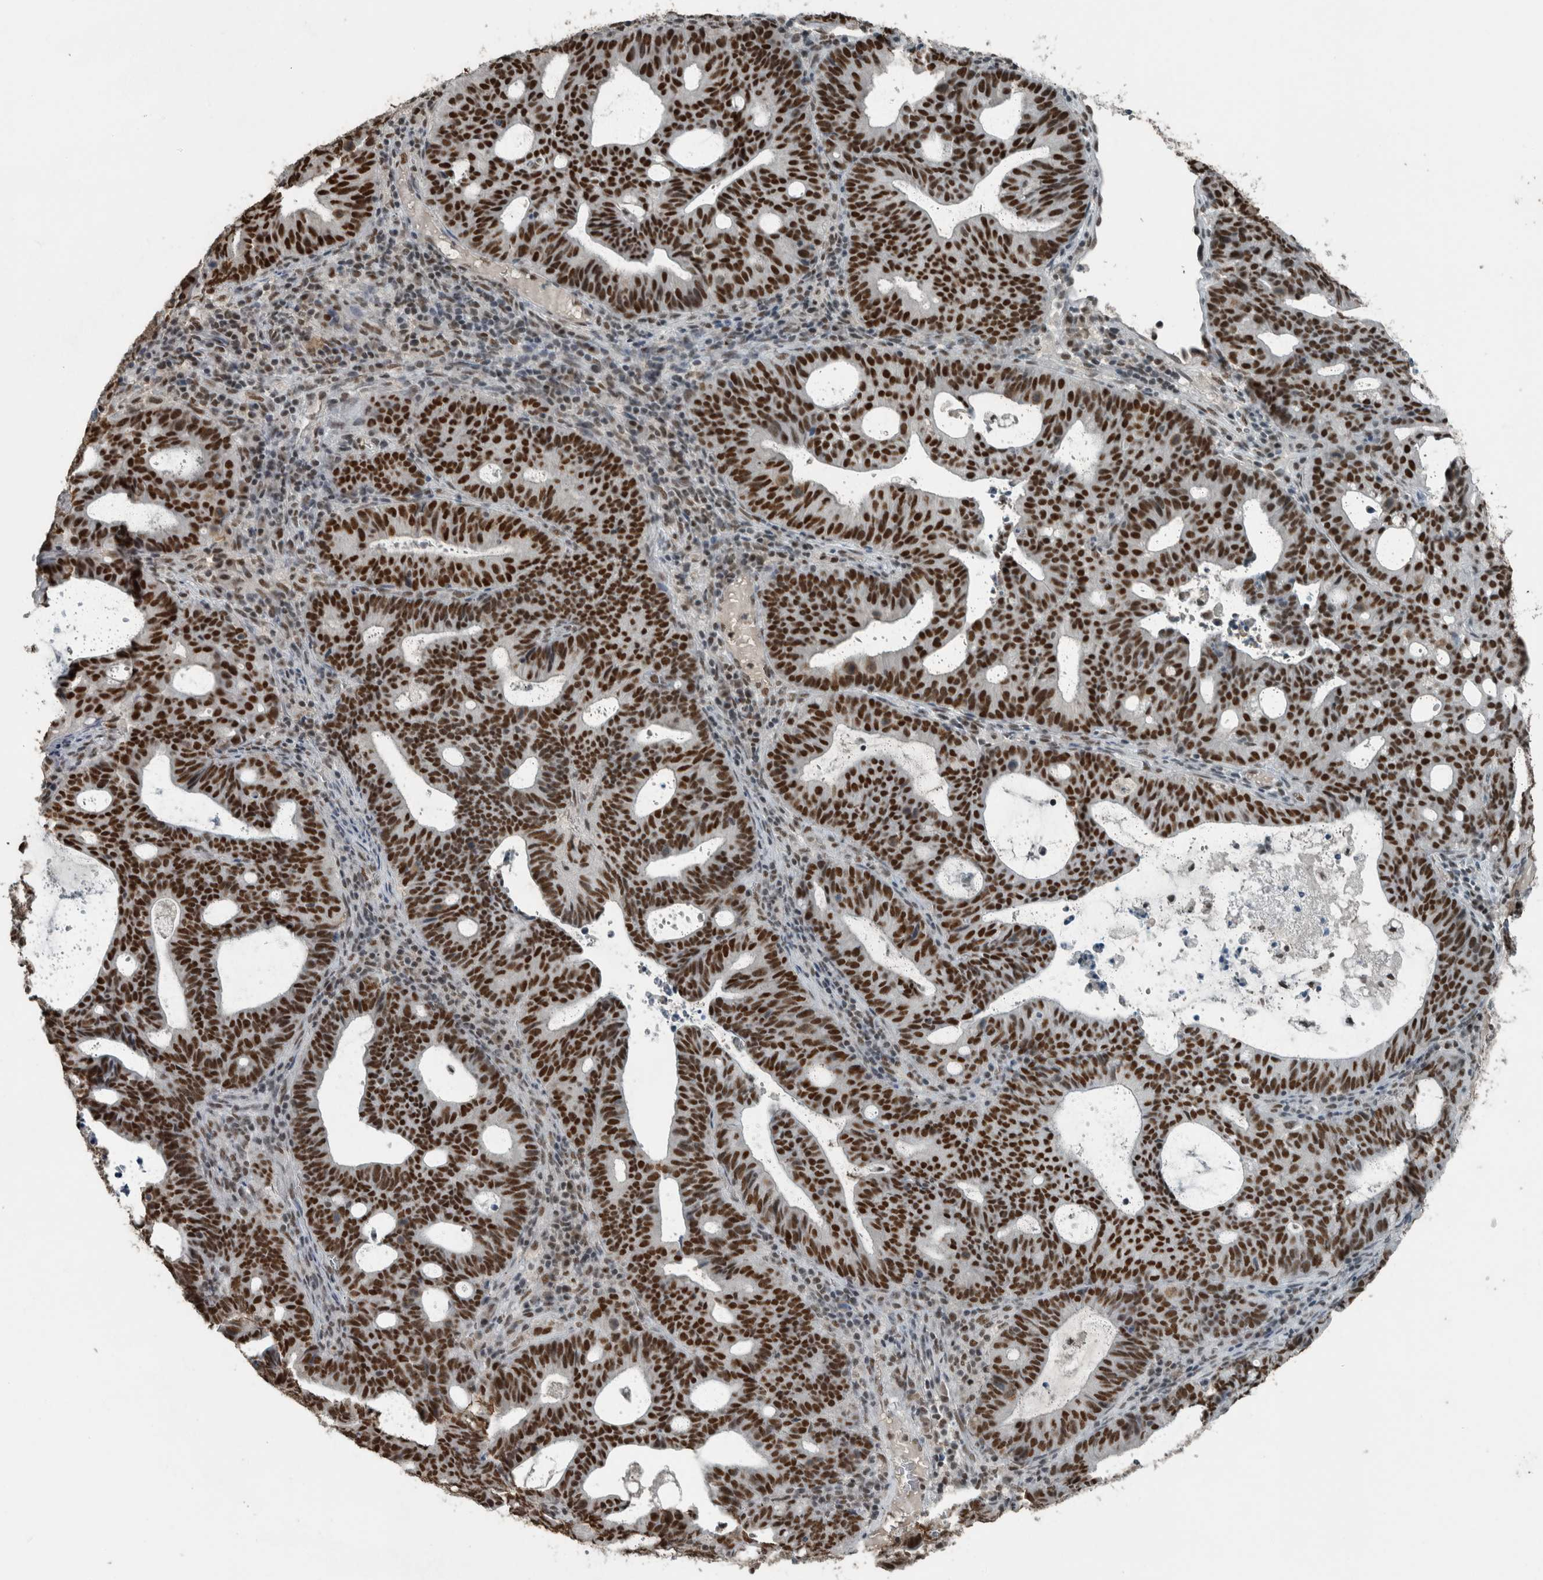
{"staining": {"intensity": "strong", "quantity": ">75%", "location": "nuclear"}, "tissue": "endometrial cancer", "cell_type": "Tumor cells", "image_type": "cancer", "snomed": [{"axis": "morphology", "description": "Adenocarcinoma, NOS"}, {"axis": "topography", "description": "Uterus"}], "caption": "Tumor cells demonstrate high levels of strong nuclear expression in about >75% of cells in human endometrial cancer. (DAB (3,3'-diaminobenzidine) = brown stain, brightfield microscopy at high magnification).", "gene": "ZNF24", "patient": {"sex": "female", "age": 83}}